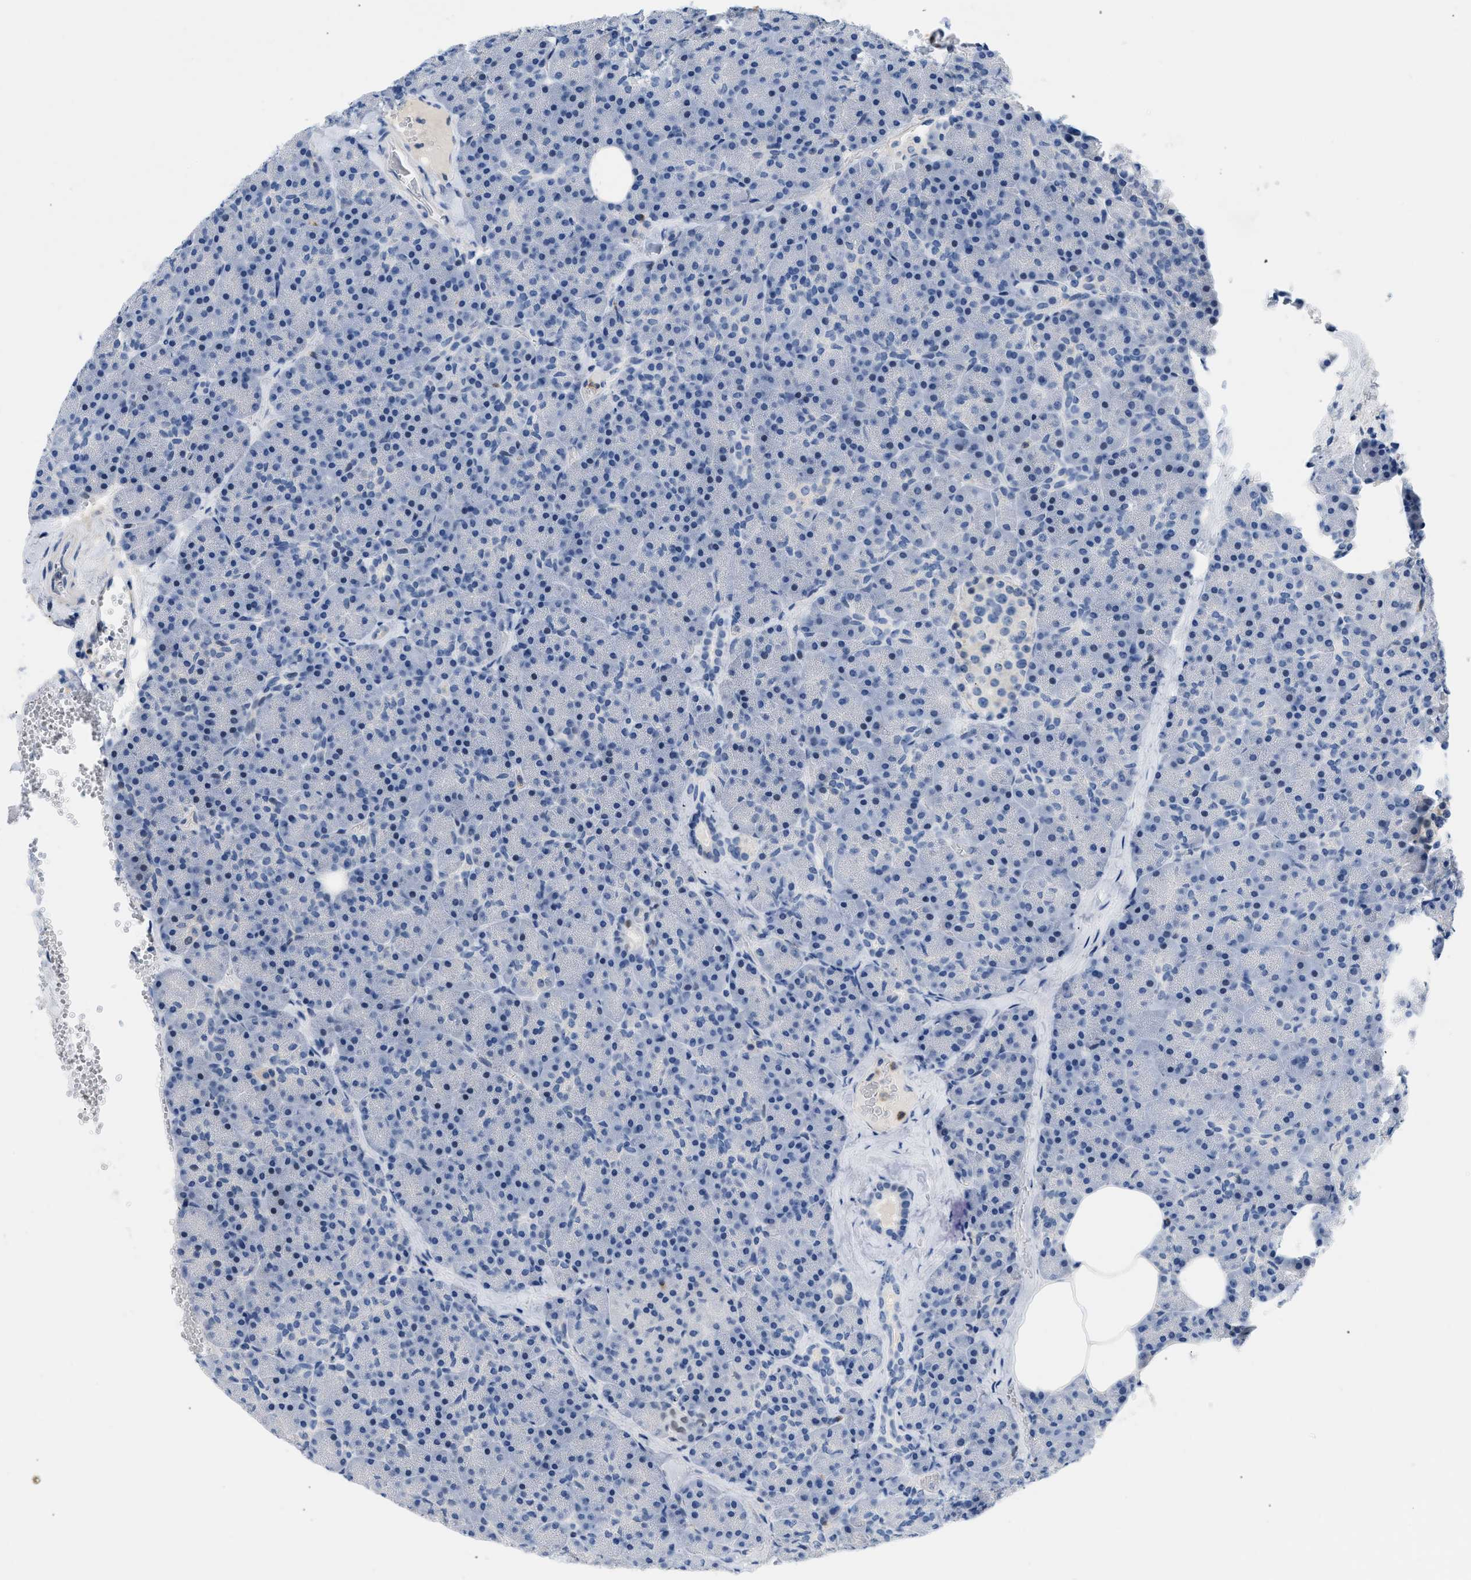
{"staining": {"intensity": "negative", "quantity": "none", "location": "none"}, "tissue": "pancreas", "cell_type": "Exocrine glandular cells", "image_type": "normal", "snomed": [{"axis": "morphology", "description": "Normal tissue, NOS"}, {"axis": "morphology", "description": "Carcinoid, malignant, NOS"}, {"axis": "topography", "description": "Pancreas"}], "caption": "The micrograph reveals no staining of exocrine glandular cells in unremarkable pancreas.", "gene": "BOLL", "patient": {"sex": "female", "age": 35}}